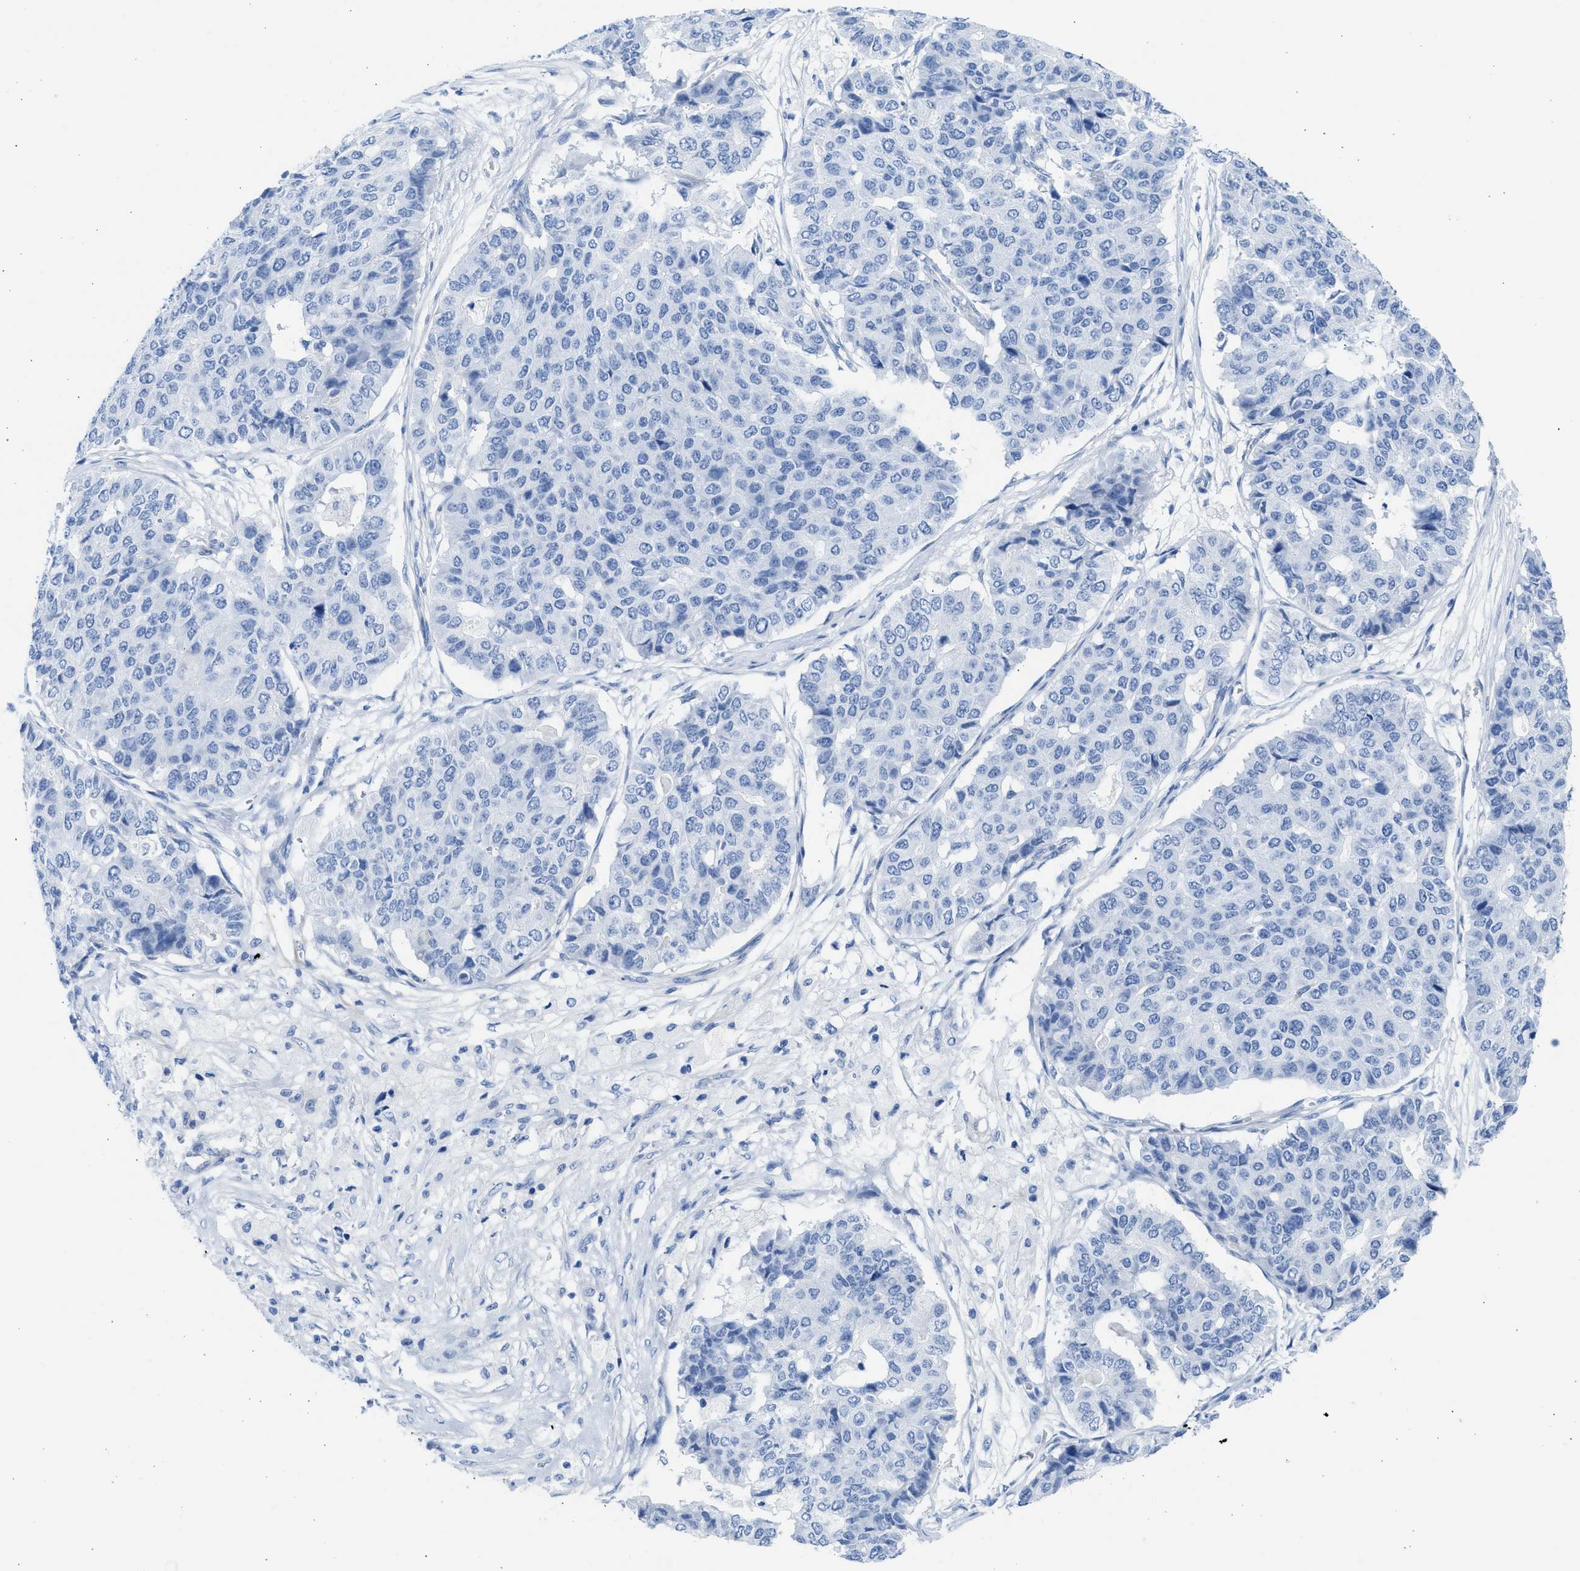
{"staining": {"intensity": "negative", "quantity": "none", "location": "none"}, "tissue": "pancreatic cancer", "cell_type": "Tumor cells", "image_type": "cancer", "snomed": [{"axis": "morphology", "description": "Adenocarcinoma, NOS"}, {"axis": "topography", "description": "Pancreas"}], "caption": "DAB immunohistochemical staining of human pancreatic adenocarcinoma exhibits no significant expression in tumor cells. (IHC, brightfield microscopy, high magnification).", "gene": "SPATA3", "patient": {"sex": "male", "age": 50}}